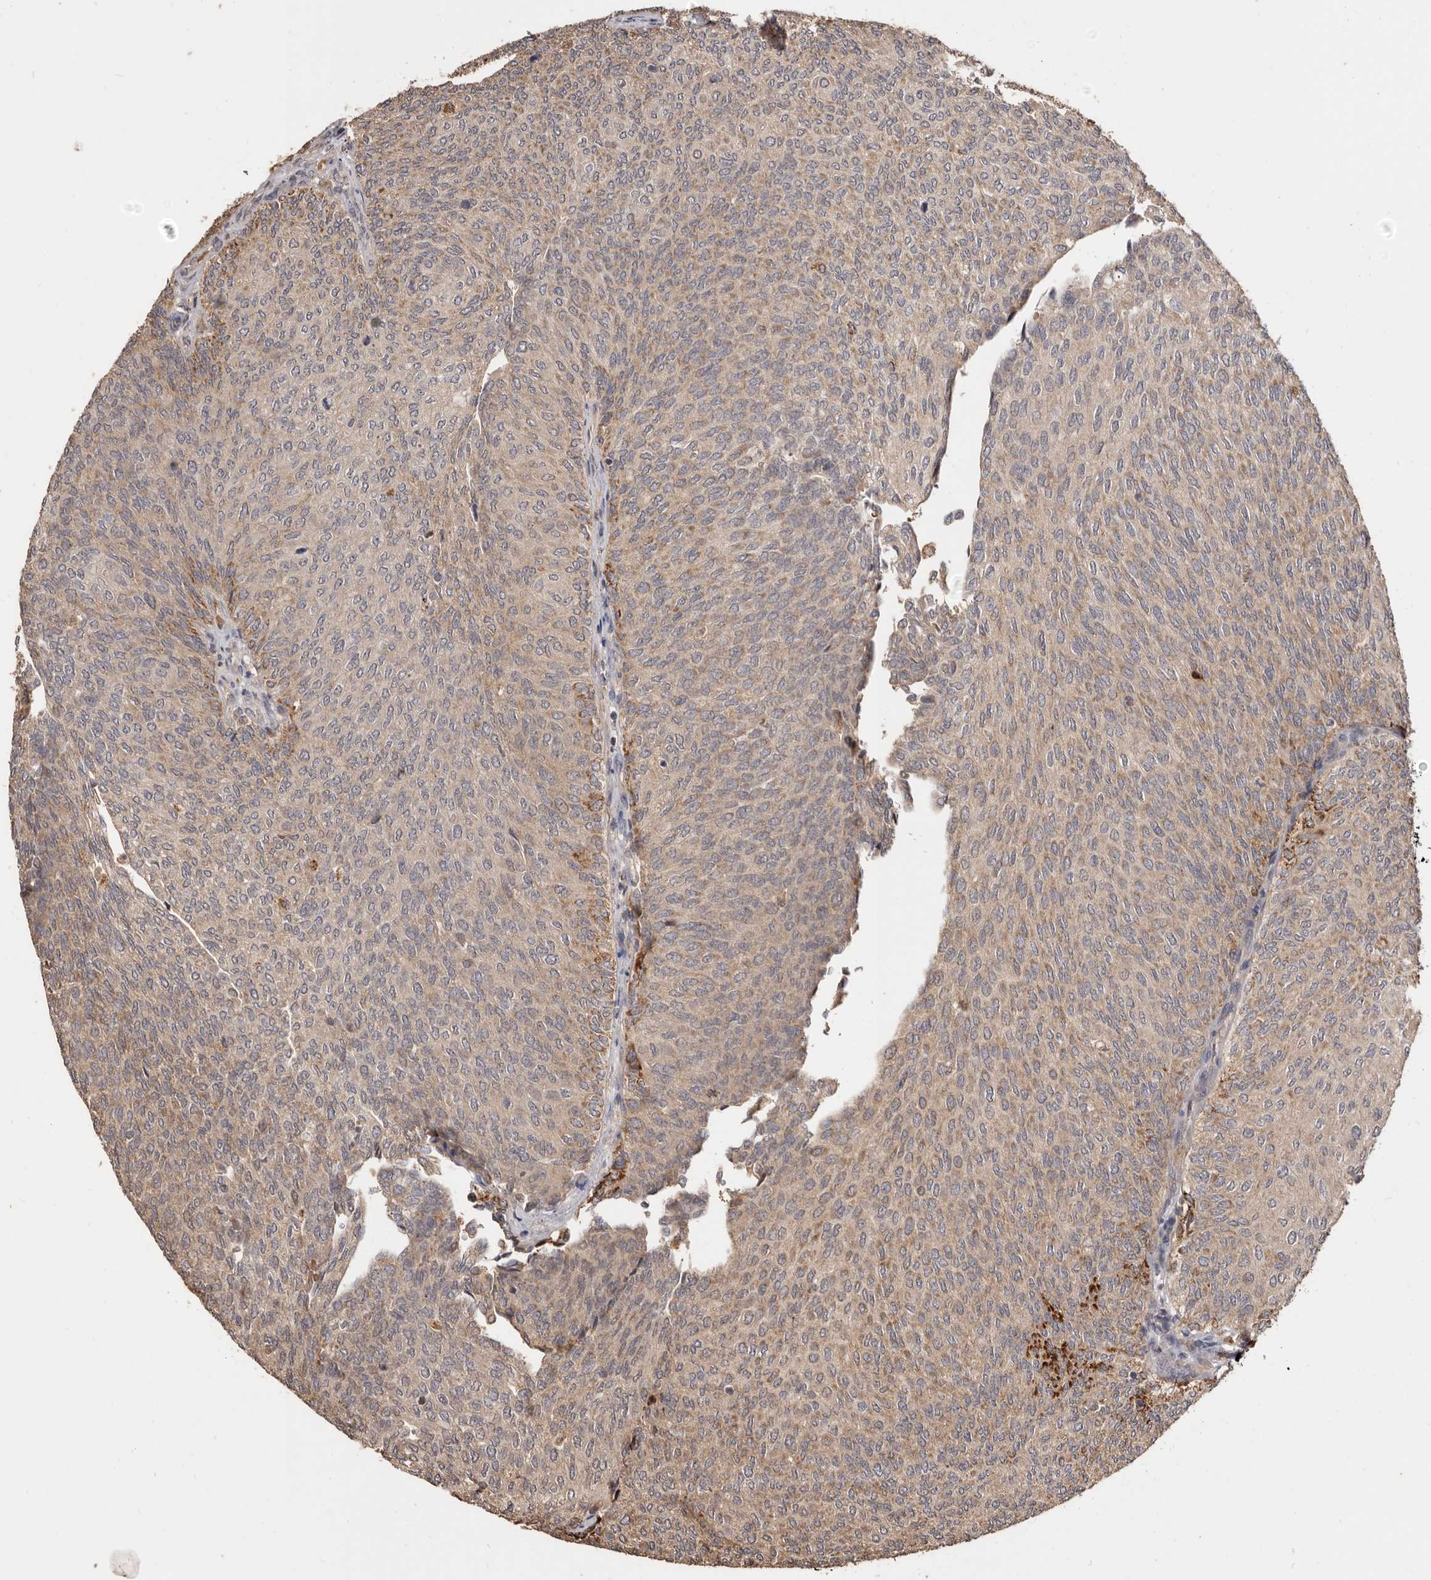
{"staining": {"intensity": "moderate", "quantity": ">75%", "location": "cytoplasmic/membranous"}, "tissue": "urothelial cancer", "cell_type": "Tumor cells", "image_type": "cancer", "snomed": [{"axis": "morphology", "description": "Urothelial carcinoma, Low grade"}, {"axis": "topography", "description": "Urinary bladder"}], "caption": "Urothelial carcinoma (low-grade) was stained to show a protein in brown. There is medium levels of moderate cytoplasmic/membranous staining in approximately >75% of tumor cells. (DAB (3,3'-diaminobenzidine) IHC with brightfield microscopy, high magnification).", "gene": "AKAP7", "patient": {"sex": "female", "age": 79}}